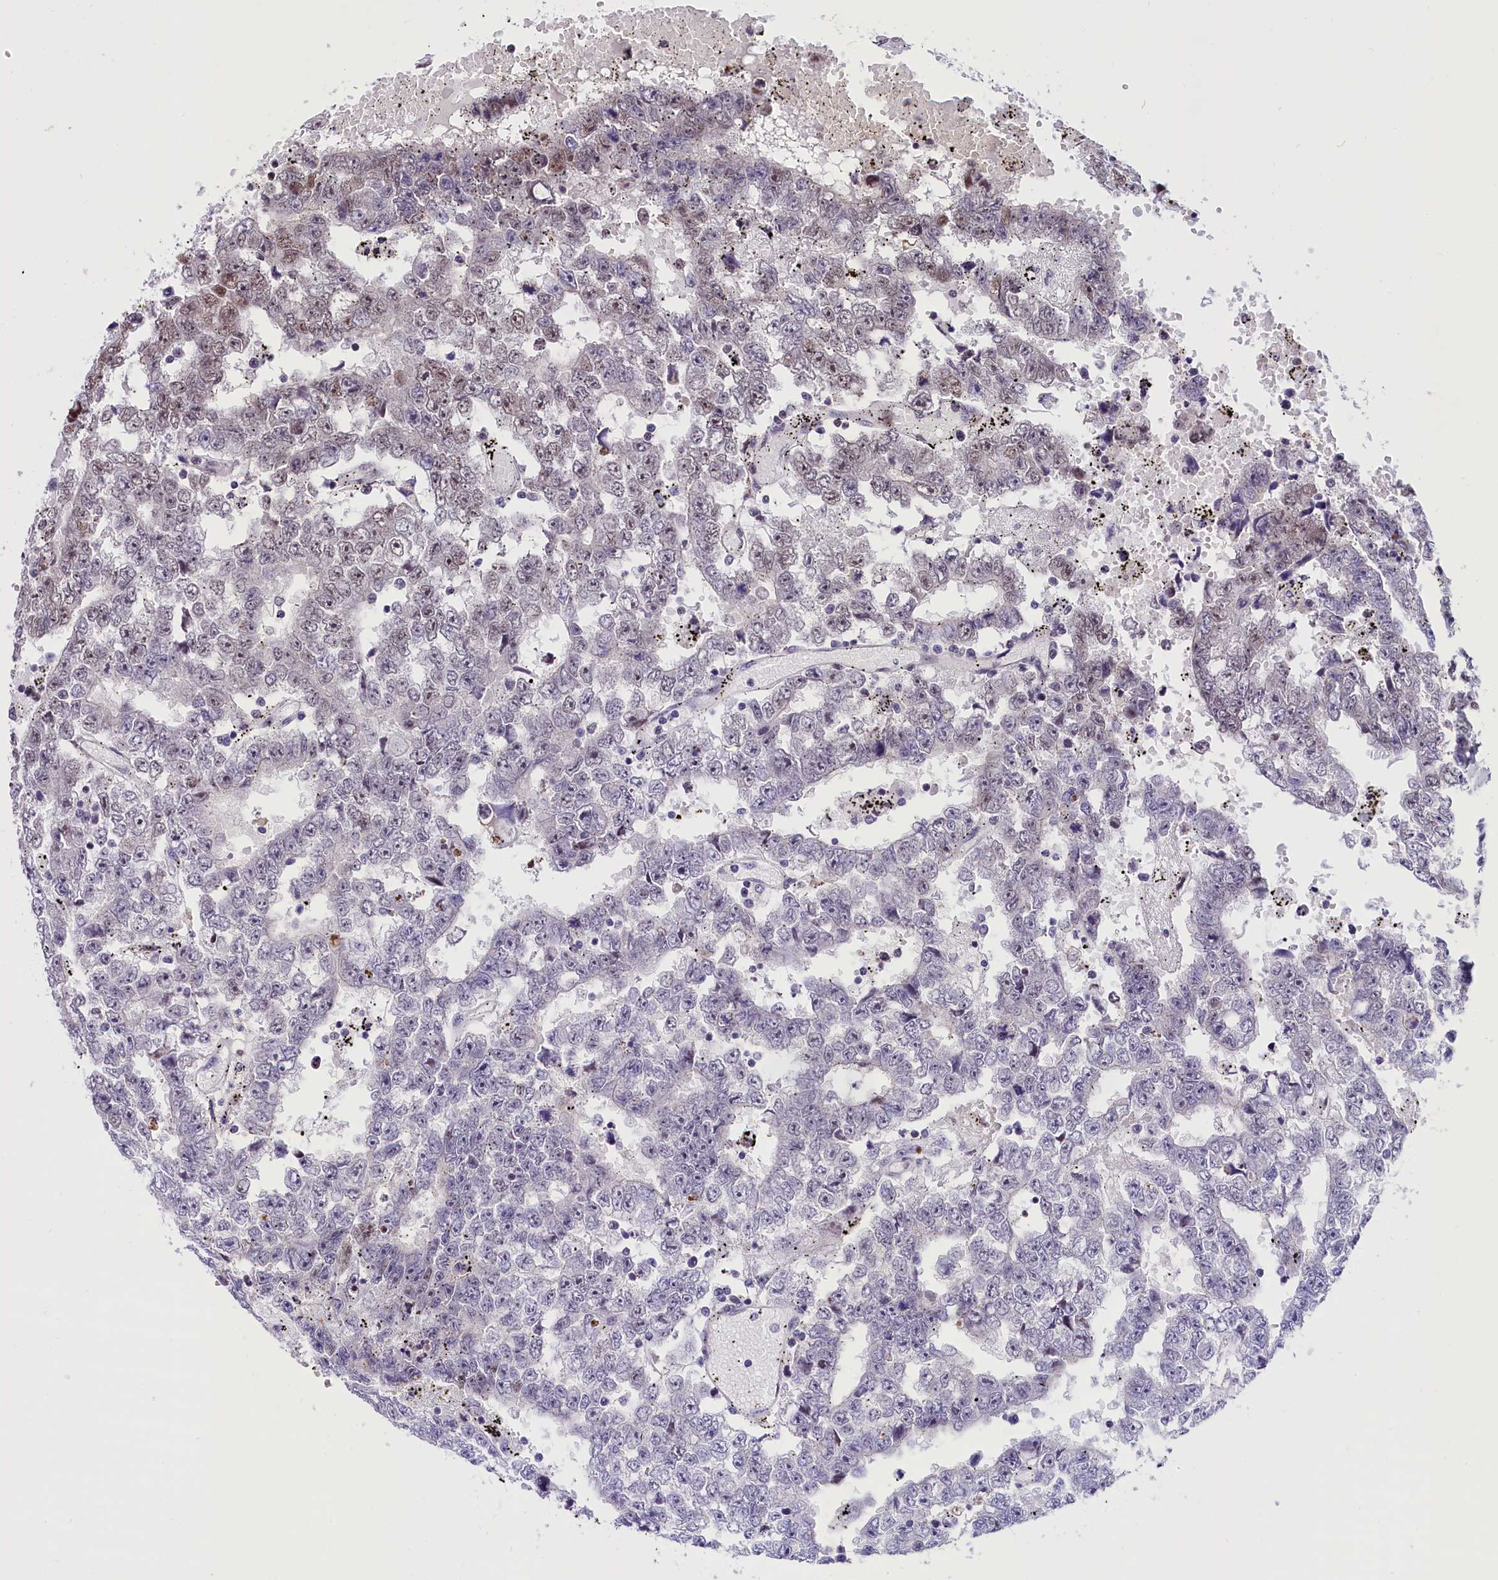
{"staining": {"intensity": "weak", "quantity": "<25%", "location": "nuclear"}, "tissue": "testis cancer", "cell_type": "Tumor cells", "image_type": "cancer", "snomed": [{"axis": "morphology", "description": "Carcinoma, Embryonal, NOS"}, {"axis": "topography", "description": "Testis"}], "caption": "Tumor cells are negative for brown protein staining in embryonal carcinoma (testis). (DAB (3,3'-diaminobenzidine) IHC, high magnification).", "gene": "CDYL2", "patient": {"sex": "male", "age": 25}}